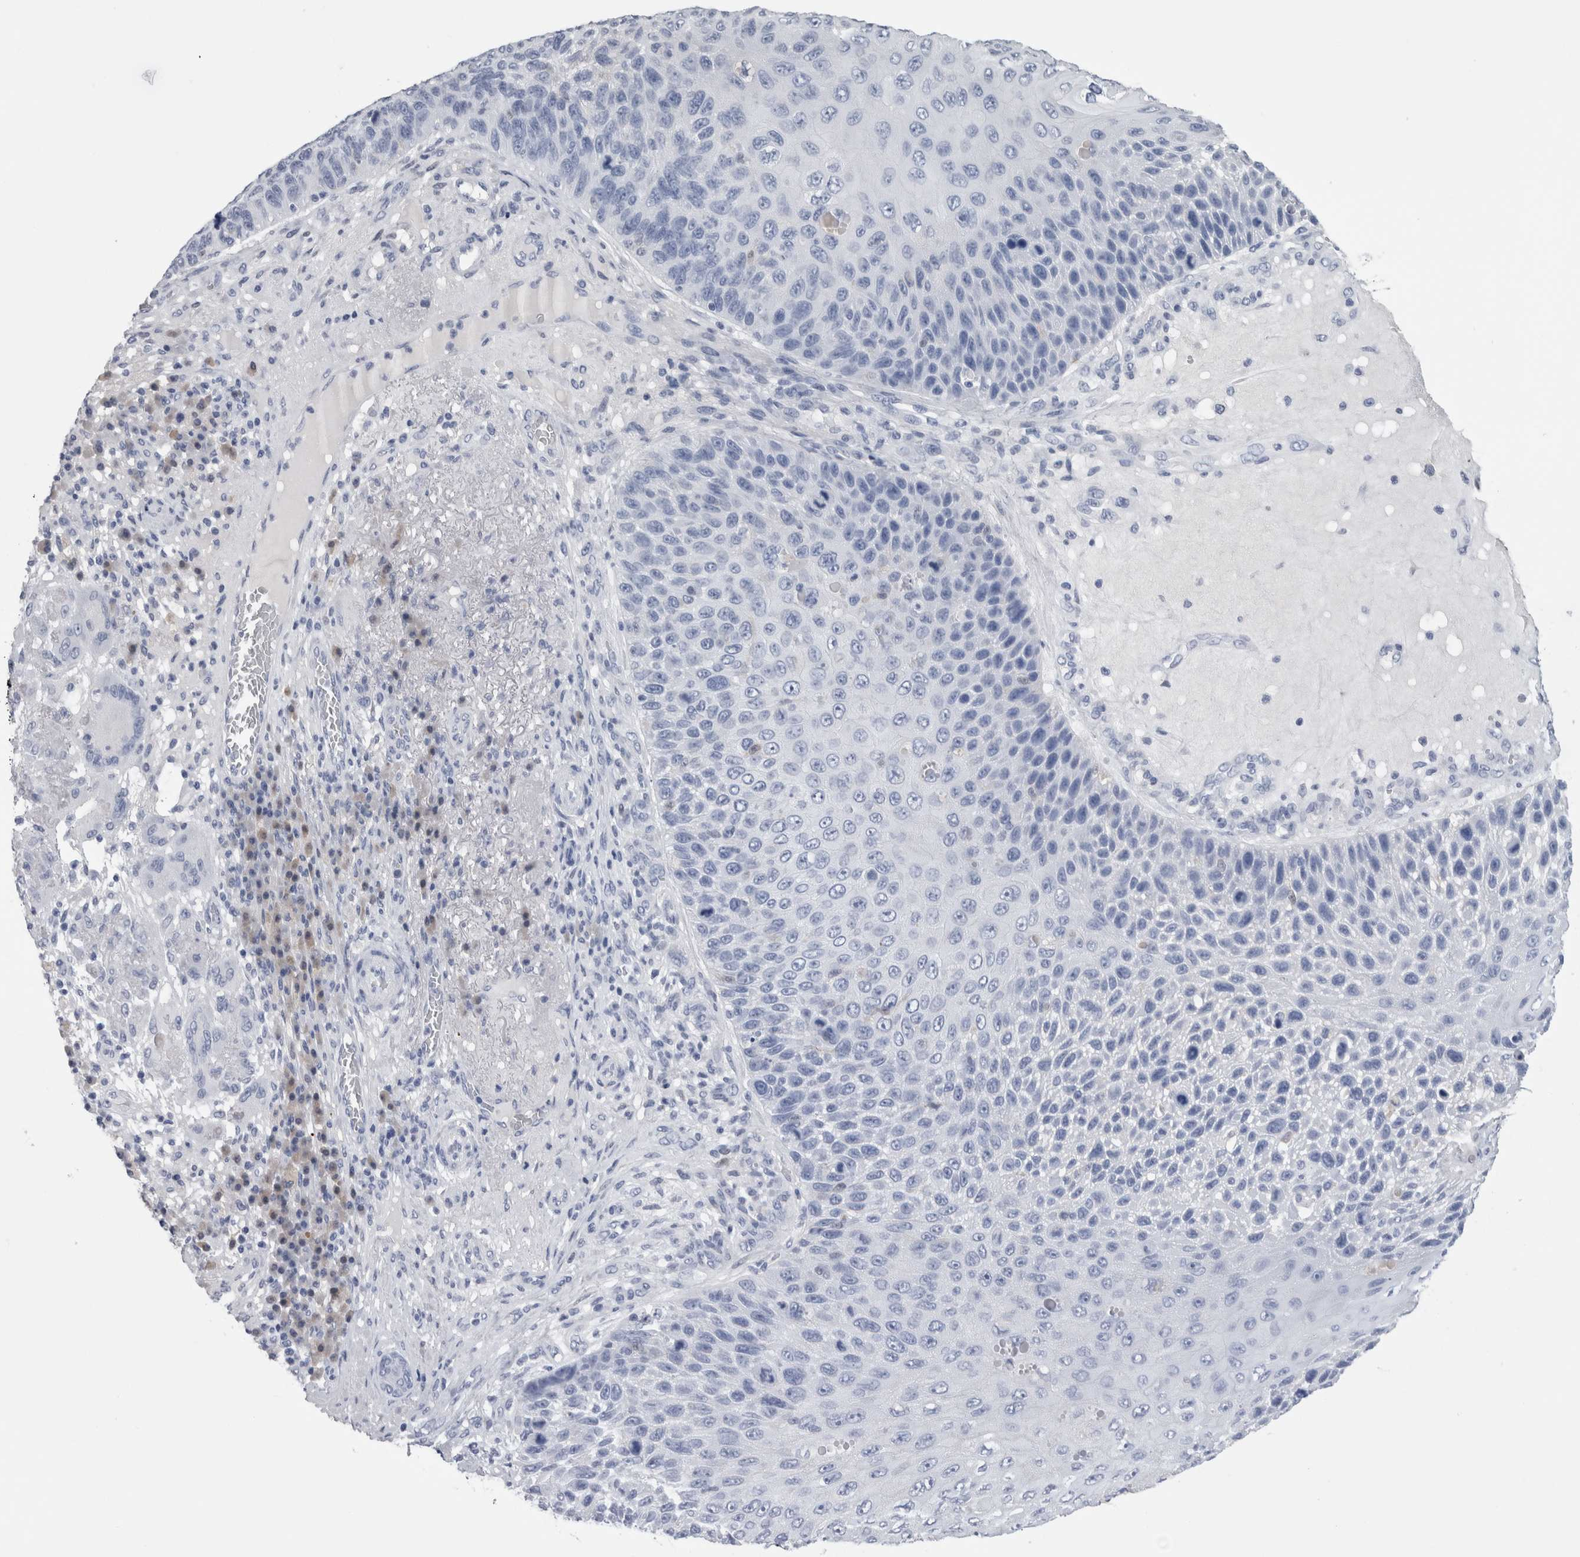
{"staining": {"intensity": "negative", "quantity": "none", "location": "none"}, "tissue": "skin cancer", "cell_type": "Tumor cells", "image_type": "cancer", "snomed": [{"axis": "morphology", "description": "Squamous cell carcinoma, NOS"}, {"axis": "topography", "description": "Skin"}], "caption": "Tumor cells show no significant positivity in squamous cell carcinoma (skin).", "gene": "CA8", "patient": {"sex": "female", "age": 88}}